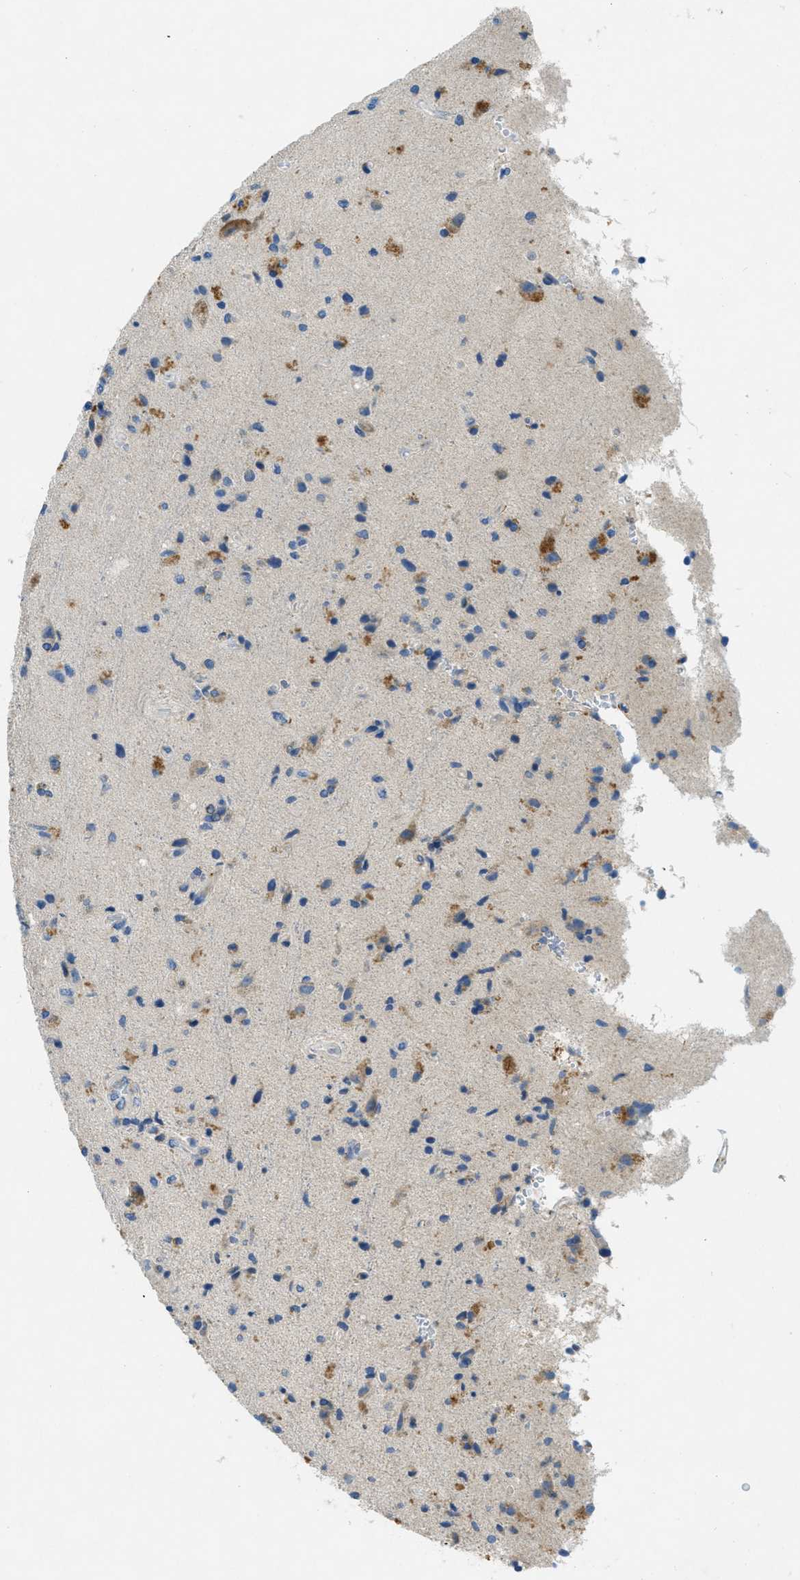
{"staining": {"intensity": "moderate", "quantity": "<25%", "location": "cytoplasmic/membranous"}, "tissue": "glioma", "cell_type": "Tumor cells", "image_type": "cancer", "snomed": [{"axis": "morphology", "description": "Glioma, malignant, High grade"}, {"axis": "topography", "description": "Brain"}], "caption": "Immunohistochemistry image of neoplastic tissue: malignant high-grade glioma stained using immunohistochemistry shows low levels of moderate protein expression localized specifically in the cytoplasmic/membranous of tumor cells, appearing as a cytoplasmic/membranous brown color.", "gene": "CYGB", "patient": {"sex": "male", "age": 72}}